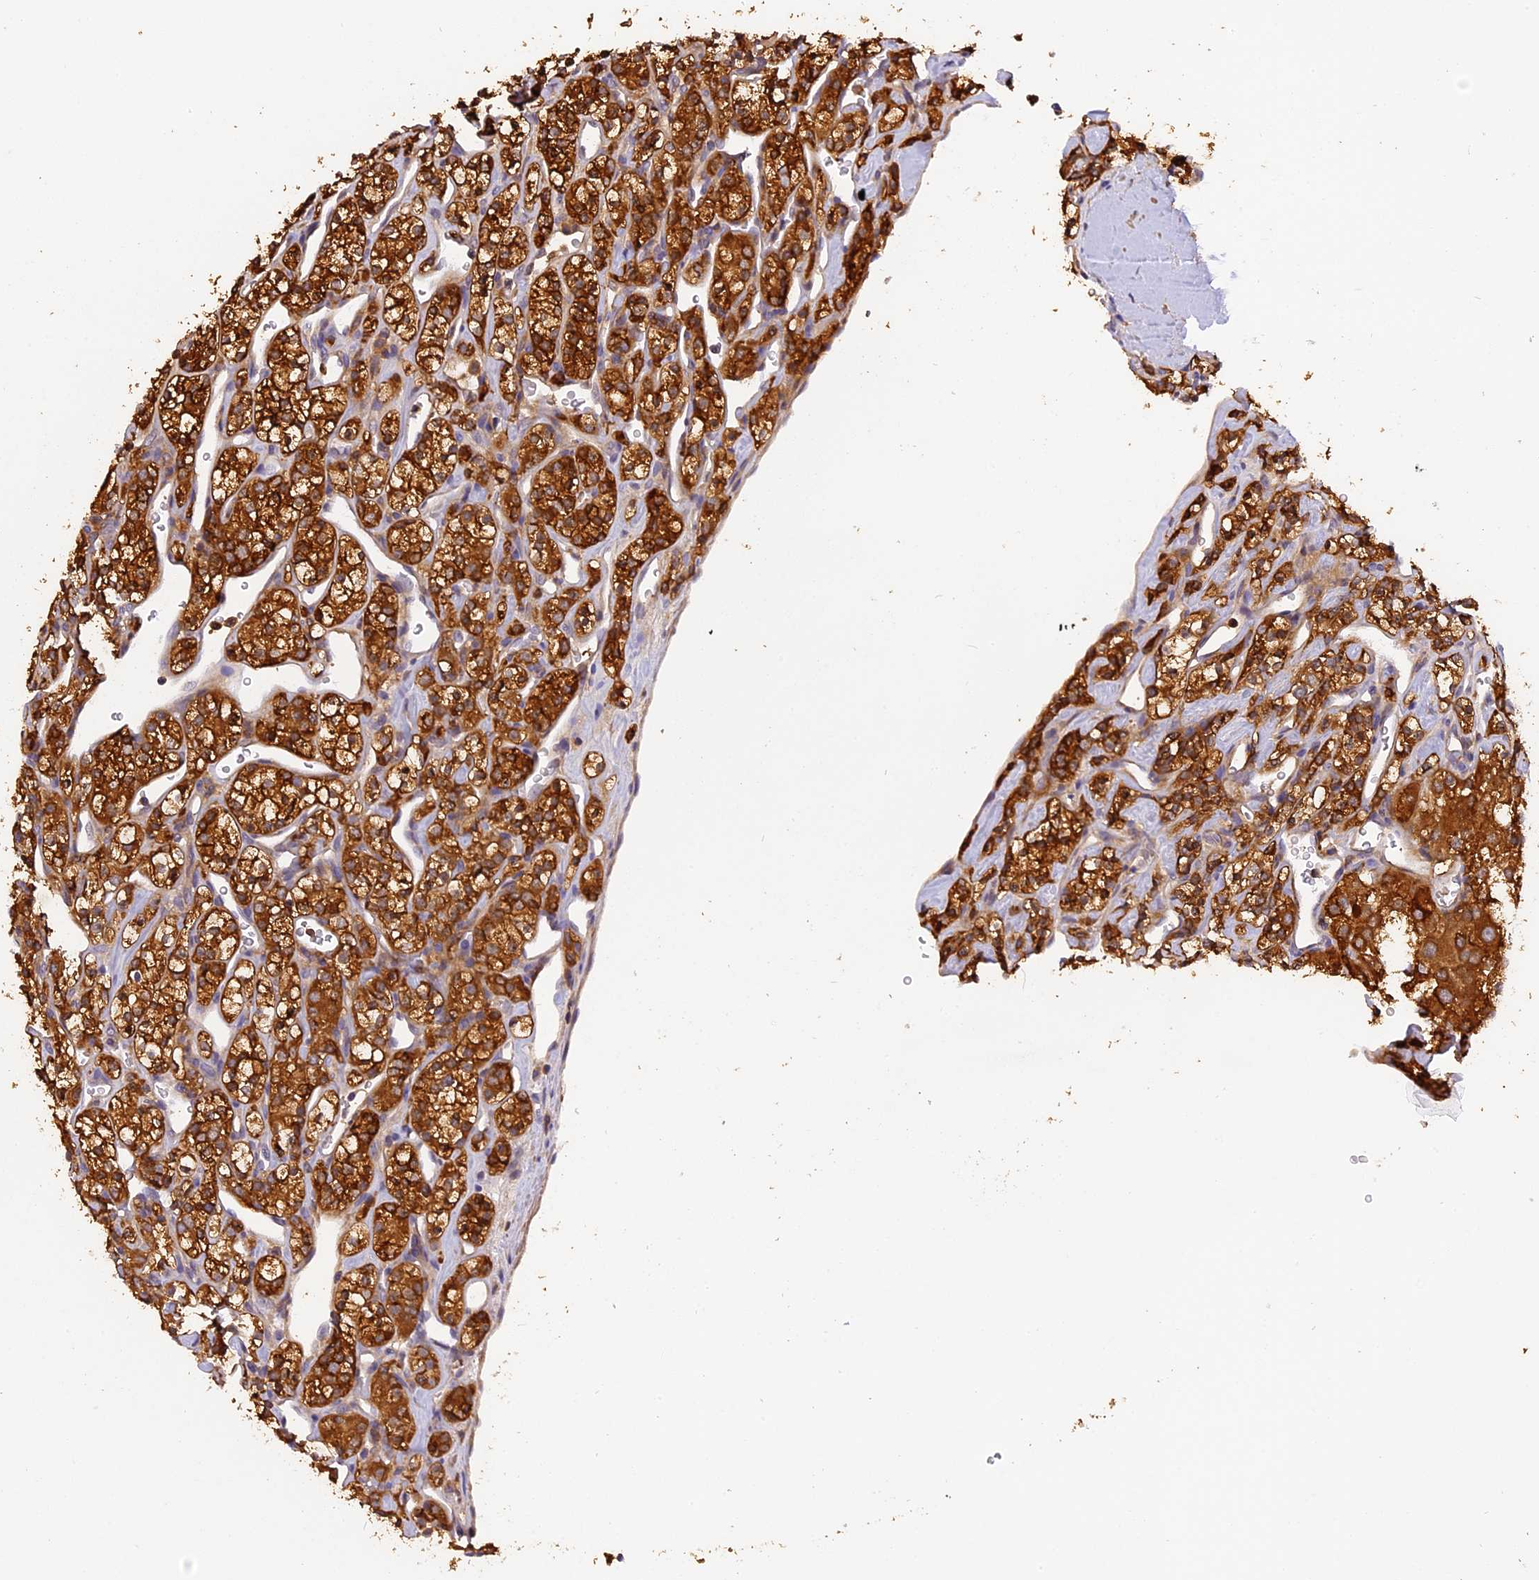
{"staining": {"intensity": "strong", "quantity": ">75%", "location": "cytoplasmic/membranous"}, "tissue": "renal cancer", "cell_type": "Tumor cells", "image_type": "cancer", "snomed": [{"axis": "morphology", "description": "Adenocarcinoma, NOS"}, {"axis": "topography", "description": "Kidney"}], "caption": "Immunohistochemistry photomicrograph of neoplastic tissue: human renal cancer (adenocarcinoma) stained using IHC reveals high levels of strong protein expression localized specifically in the cytoplasmic/membranous of tumor cells, appearing as a cytoplasmic/membranous brown color.", "gene": "STOML1", "patient": {"sex": "male", "age": 77}}